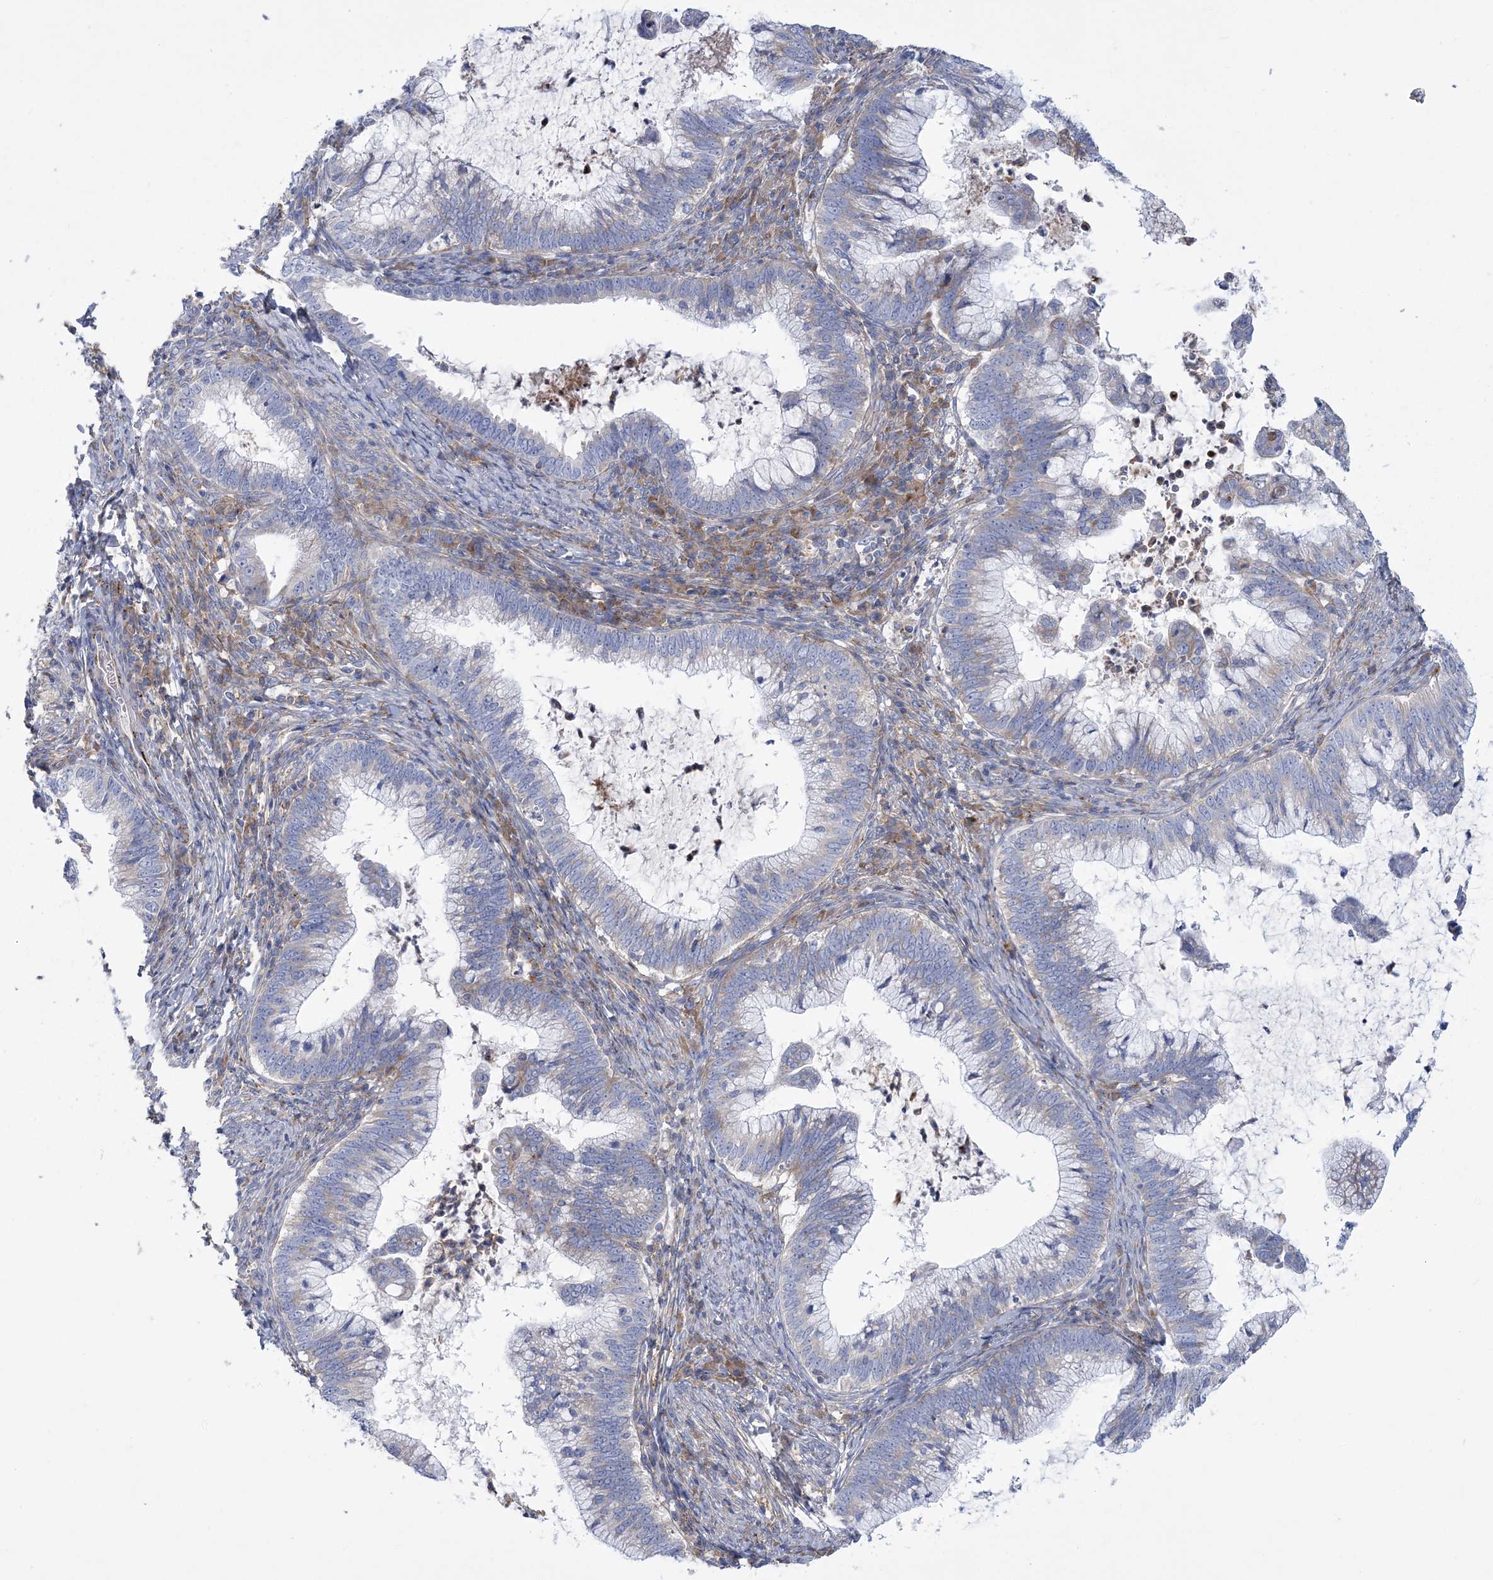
{"staining": {"intensity": "negative", "quantity": "none", "location": "none"}, "tissue": "cervical cancer", "cell_type": "Tumor cells", "image_type": "cancer", "snomed": [{"axis": "morphology", "description": "Adenocarcinoma, NOS"}, {"axis": "topography", "description": "Cervix"}], "caption": "Immunohistochemistry (IHC) micrograph of neoplastic tissue: adenocarcinoma (cervical) stained with DAB demonstrates no significant protein expression in tumor cells.", "gene": "ARSJ", "patient": {"sex": "female", "age": 36}}